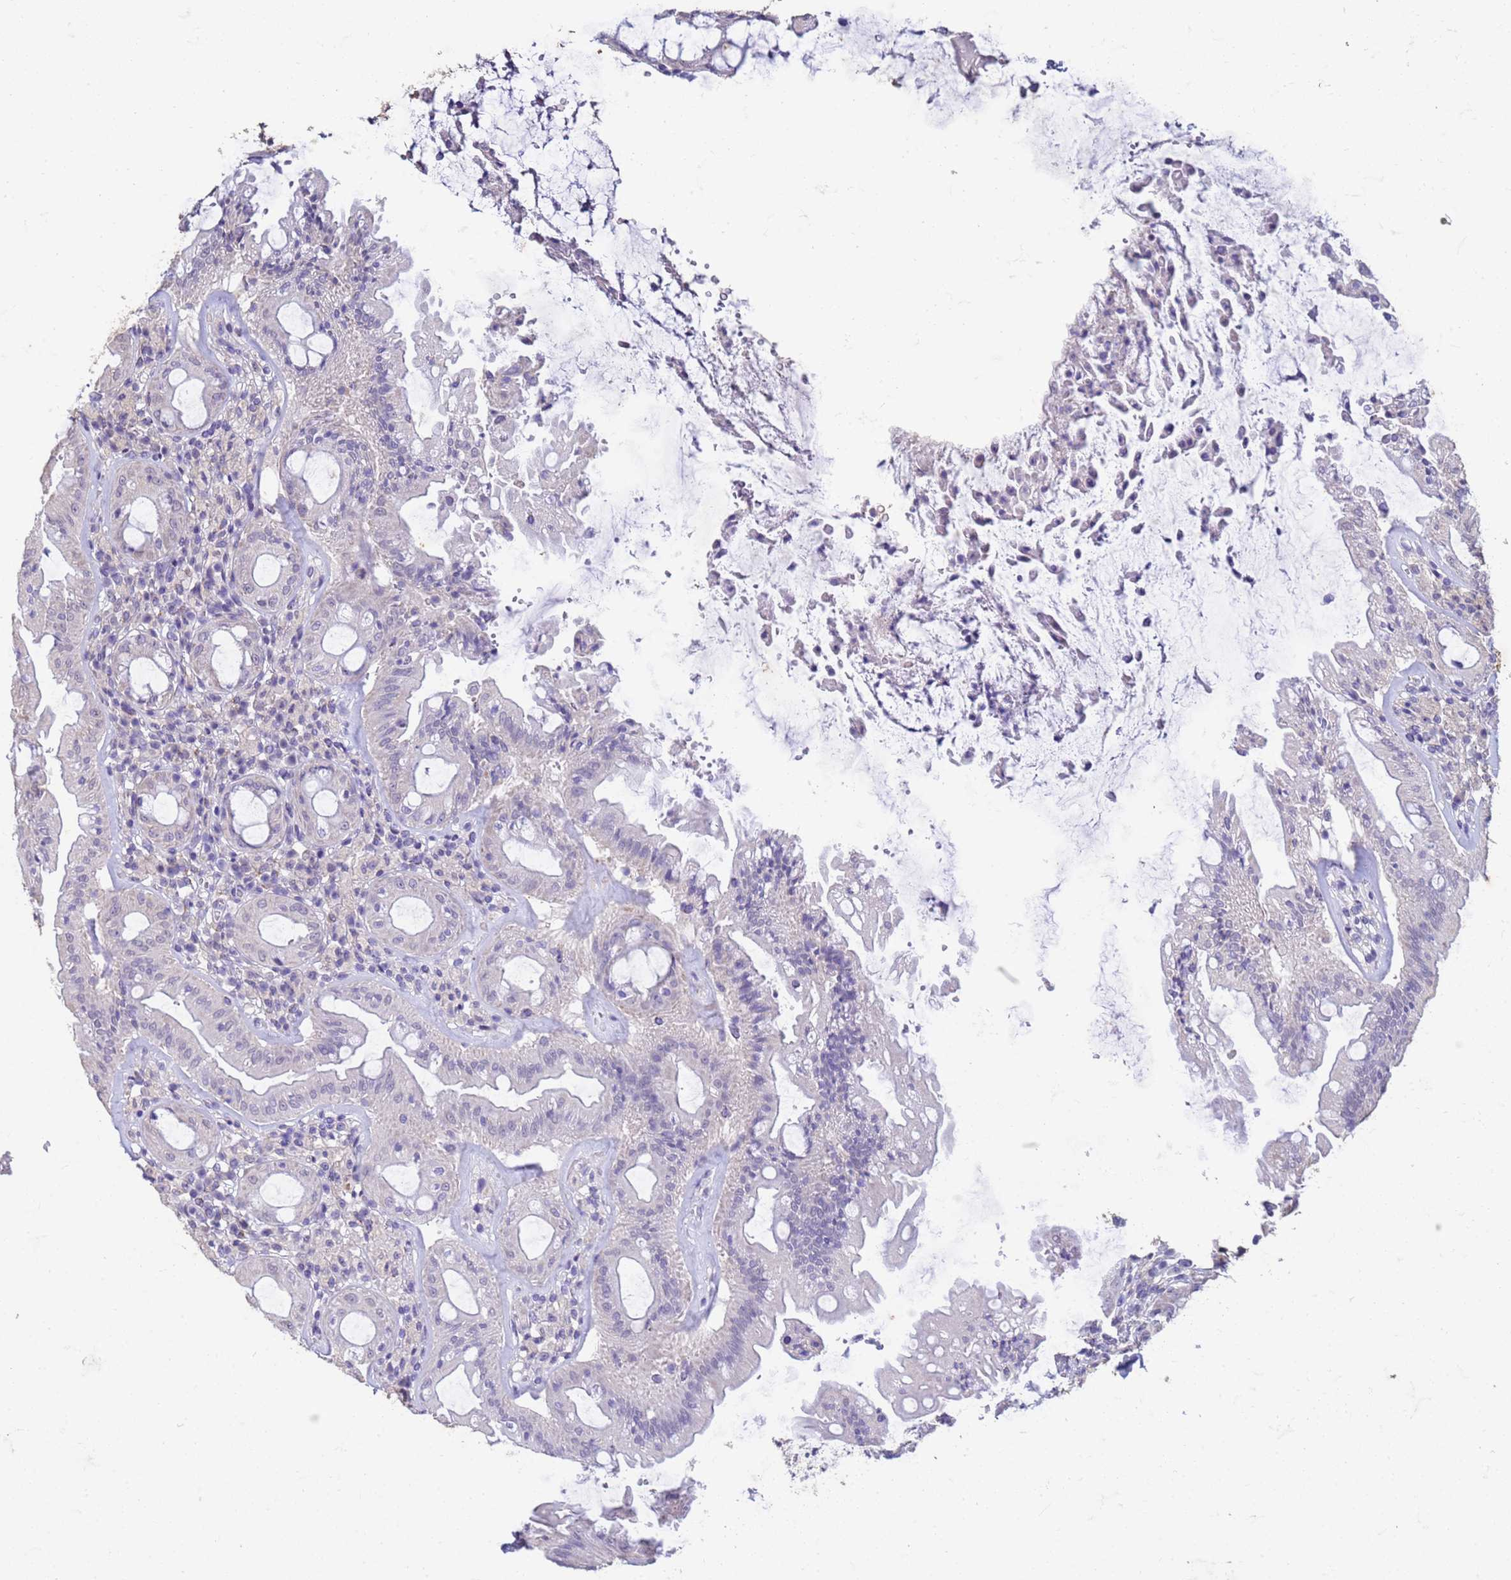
{"staining": {"intensity": "negative", "quantity": "none", "location": "none"}, "tissue": "rectum", "cell_type": "Glandular cells", "image_type": "normal", "snomed": [{"axis": "morphology", "description": "Normal tissue, NOS"}, {"axis": "topography", "description": "Rectum"}], "caption": "An image of human rectum is negative for staining in glandular cells. The staining is performed using DAB (3,3'-diaminobenzidine) brown chromogen with nuclei counter-stained in using hematoxylin.", "gene": "SLC25A15", "patient": {"sex": "female", "age": 57}}